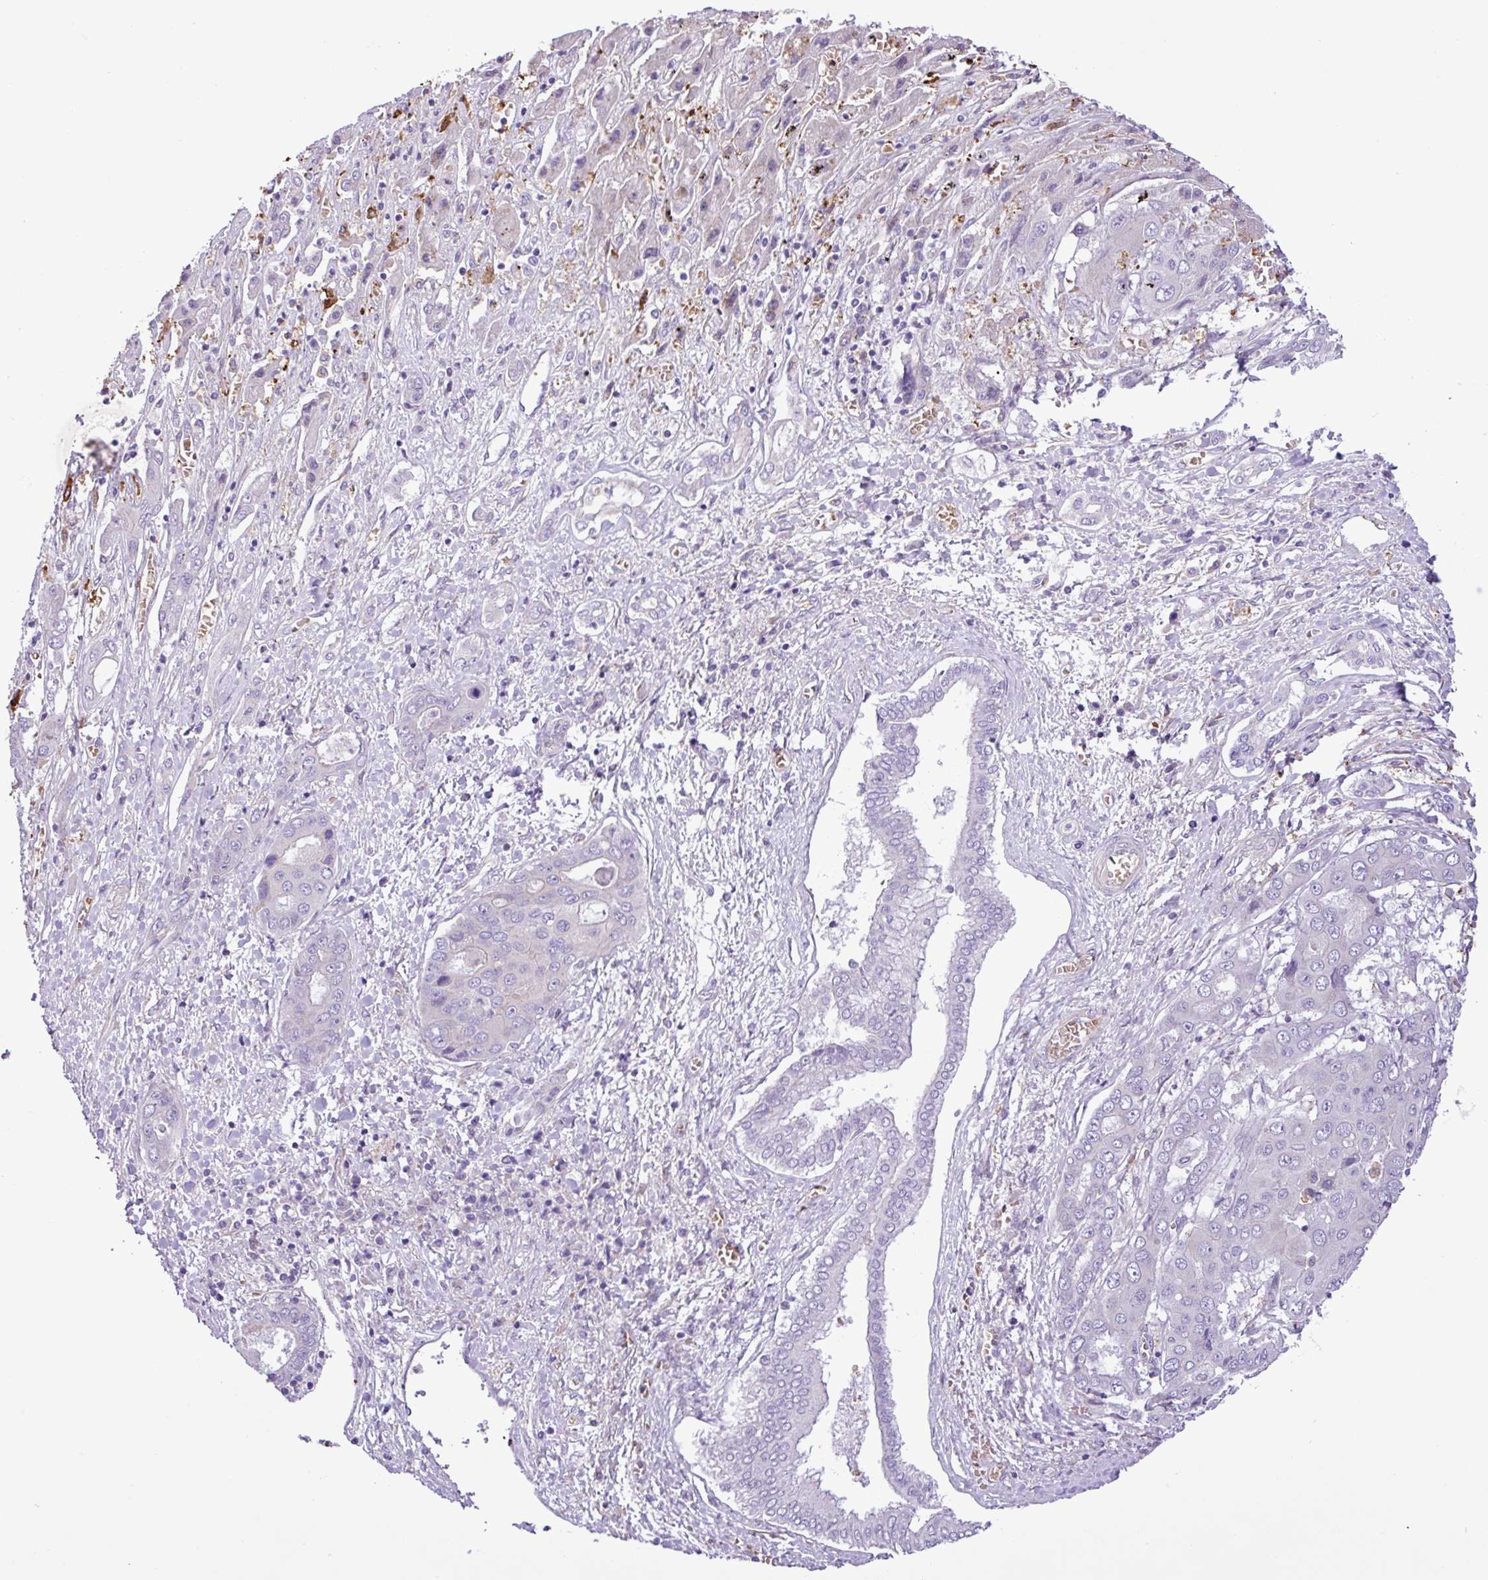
{"staining": {"intensity": "negative", "quantity": "none", "location": "none"}, "tissue": "liver cancer", "cell_type": "Tumor cells", "image_type": "cancer", "snomed": [{"axis": "morphology", "description": "Cholangiocarcinoma"}, {"axis": "topography", "description": "Liver"}], "caption": "Tumor cells show no significant positivity in liver cancer (cholangiocarcinoma). Nuclei are stained in blue.", "gene": "C11orf91", "patient": {"sex": "male", "age": 67}}